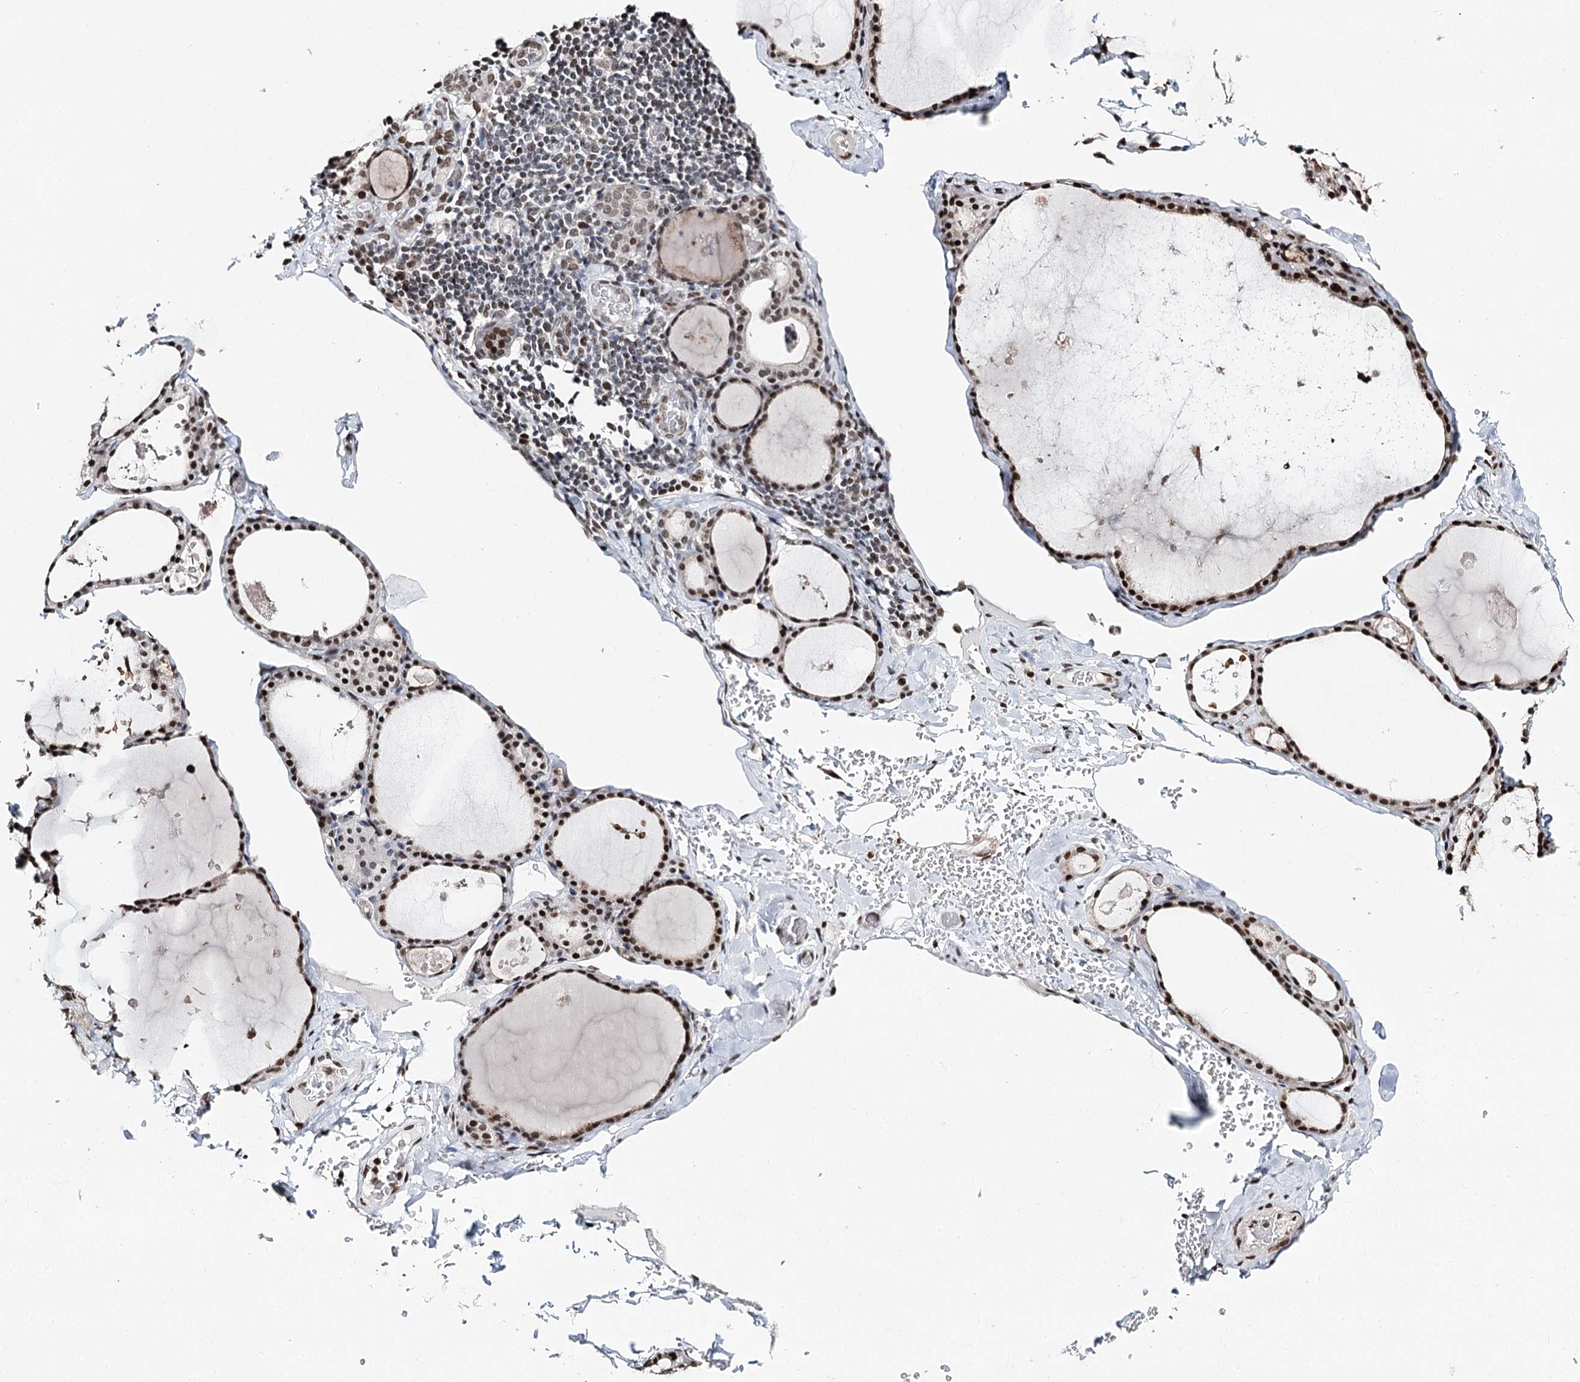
{"staining": {"intensity": "strong", "quantity": ">75%", "location": "nuclear"}, "tissue": "thyroid gland", "cell_type": "Glandular cells", "image_type": "normal", "snomed": [{"axis": "morphology", "description": "Normal tissue, NOS"}, {"axis": "topography", "description": "Thyroid gland"}], "caption": "Normal thyroid gland shows strong nuclear expression in about >75% of glandular cells Ihc stains the protein in brown and the nuclei are stained blue..", "gene": "RPS27A", "patient": {"sex": "male", "age": 56}}